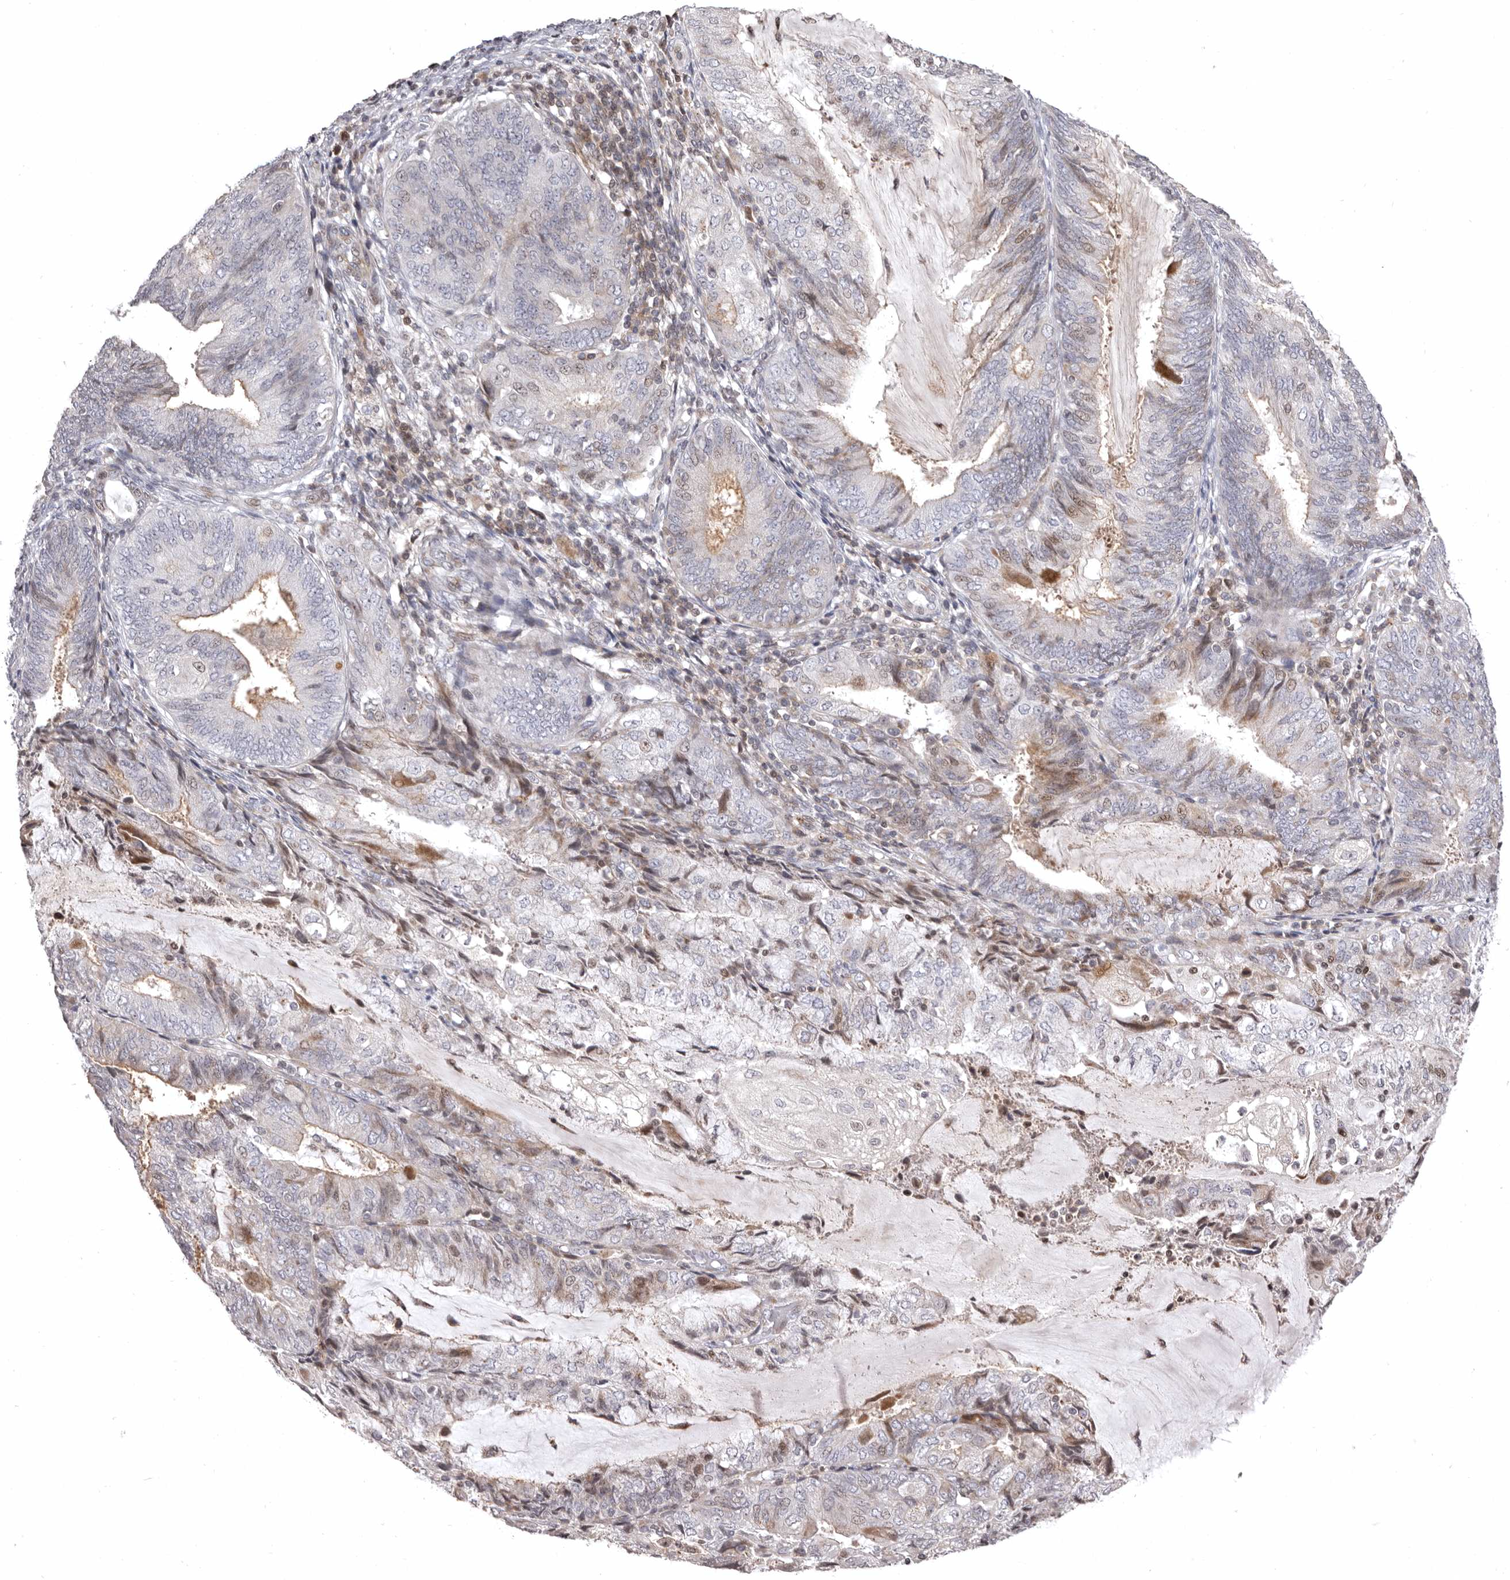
{"staining": {"intensity": "moderate", "quantity": "25%-75%", "location": "nuclear"}, "tissue": "endometrial cancer", "cell_type": "Tumor cells", "image_type": "cancer", "snomed": [{"axis": "morphology", "description": "Adenocarcinoma, NOS"}, {"axis": "topography", "description": "Endometrium"}], "caption": "DAB (3,3'-diaminobenzidine) immunohistochemical staining of human adenocarcinoma (endometrial) shows moderate nuclear protein staining in about 25%-75% of tumor cells. Using DAB (brown) and hematoxylin (blue) stains, captured at high magnification using brightfield microscopy.", "gene": "AZIN1", "patient": {"sex": "female", "age": 81}}